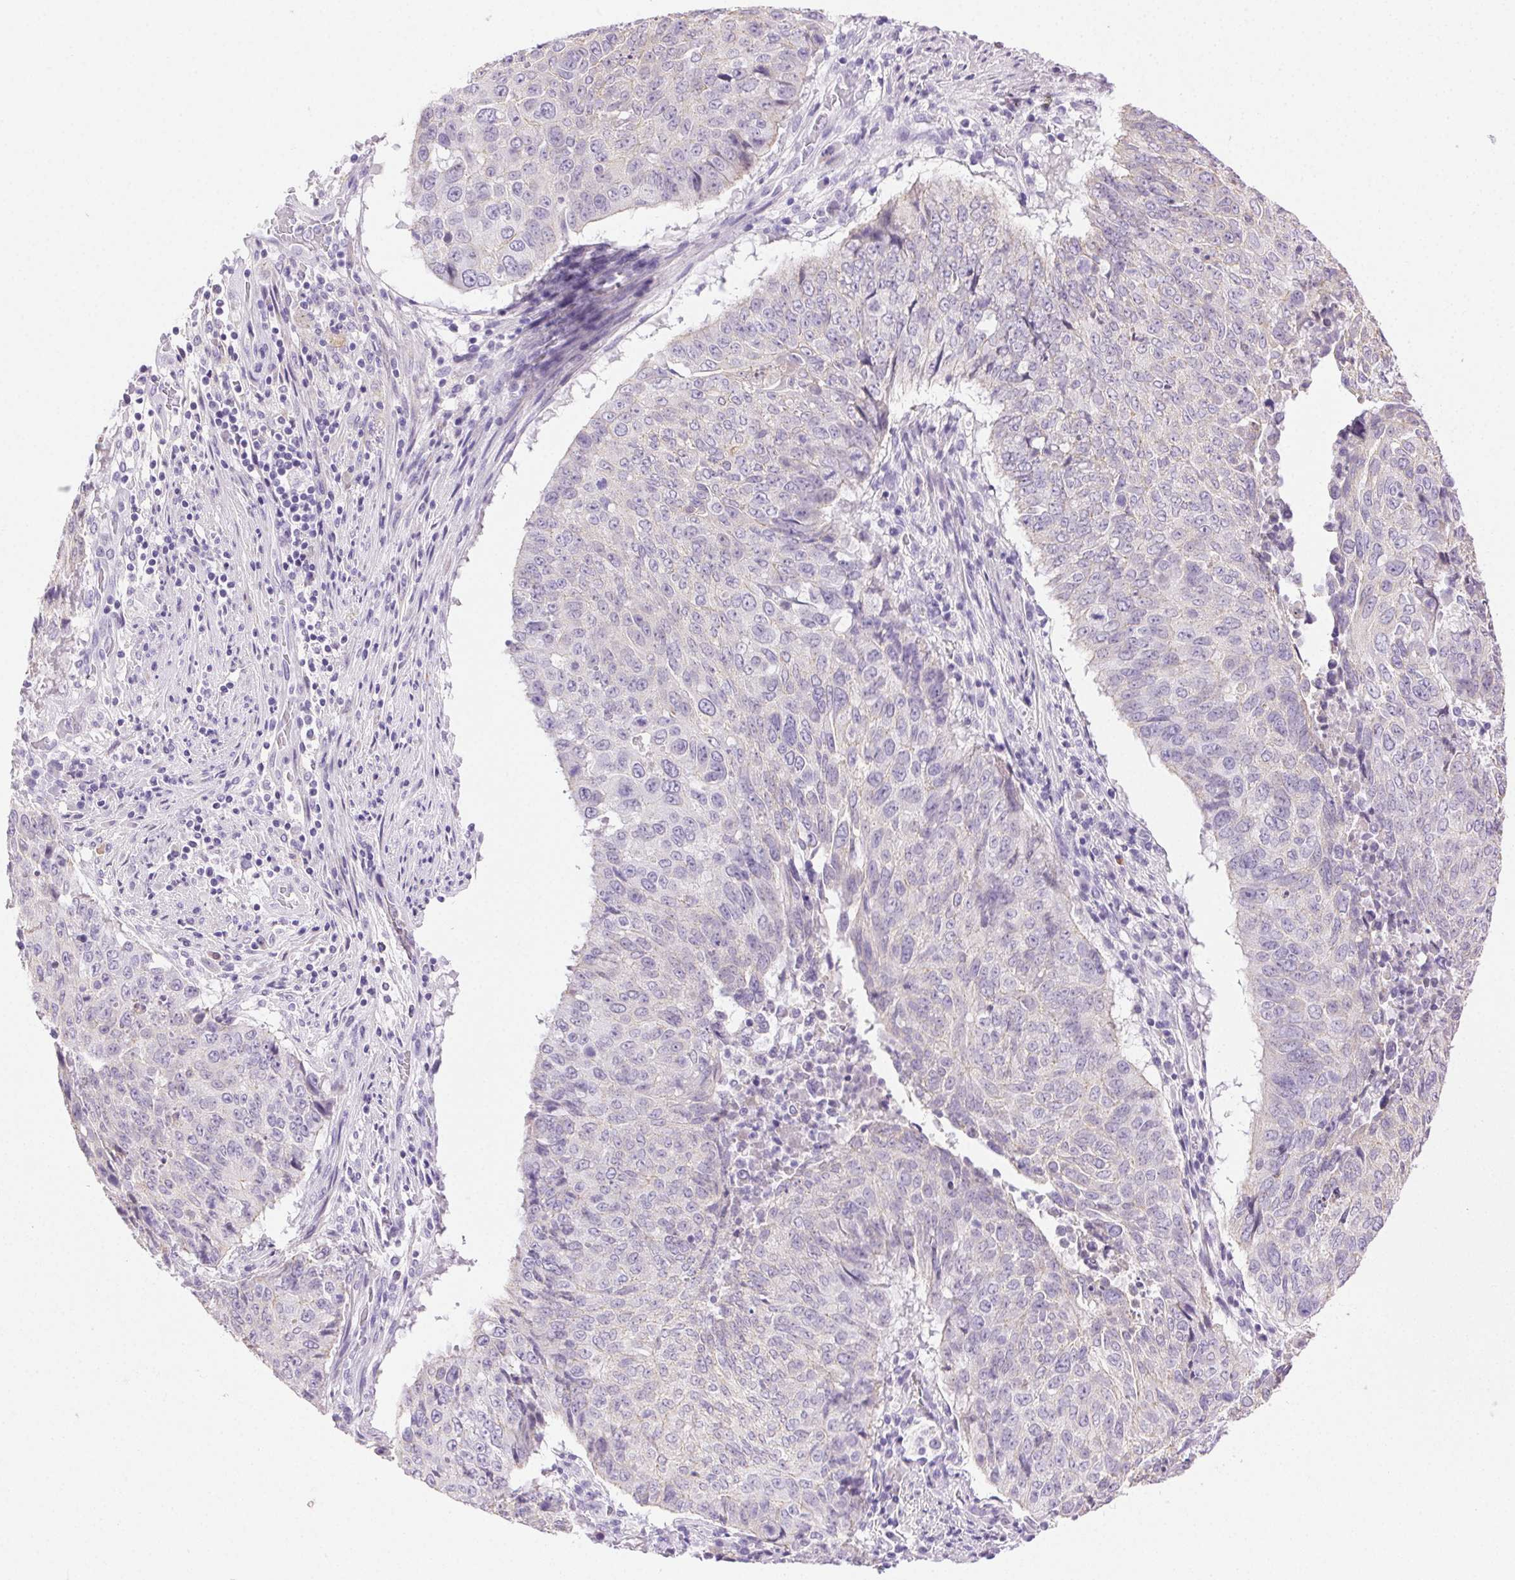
{"staining": {"intensity": "negative", "quantity": "none", "location": "none"}, "tissue": "lung cancer", "cell_type": "Tumor cells", "image_type": "cancer", "snomed": [{"axis": "morphology", "description": "Normal tissue, NOS"}, {"axis": "morphology", "description": "Squamous cell carcinoma, NOS"}, {"axis": "topography", "description": "Bronchus"}, {"axis": "topography", "description": "Lung"}], "caption": "There is no significant expression in tumor cells of lung cancer. The staining is performed using DAB (3,3'-diaminobenzidine) brown chromogen with nuclei counter-stained in using hematoxylin.", "gene": "CLDN10", "patient": {"sex": "male", "age": 64}}